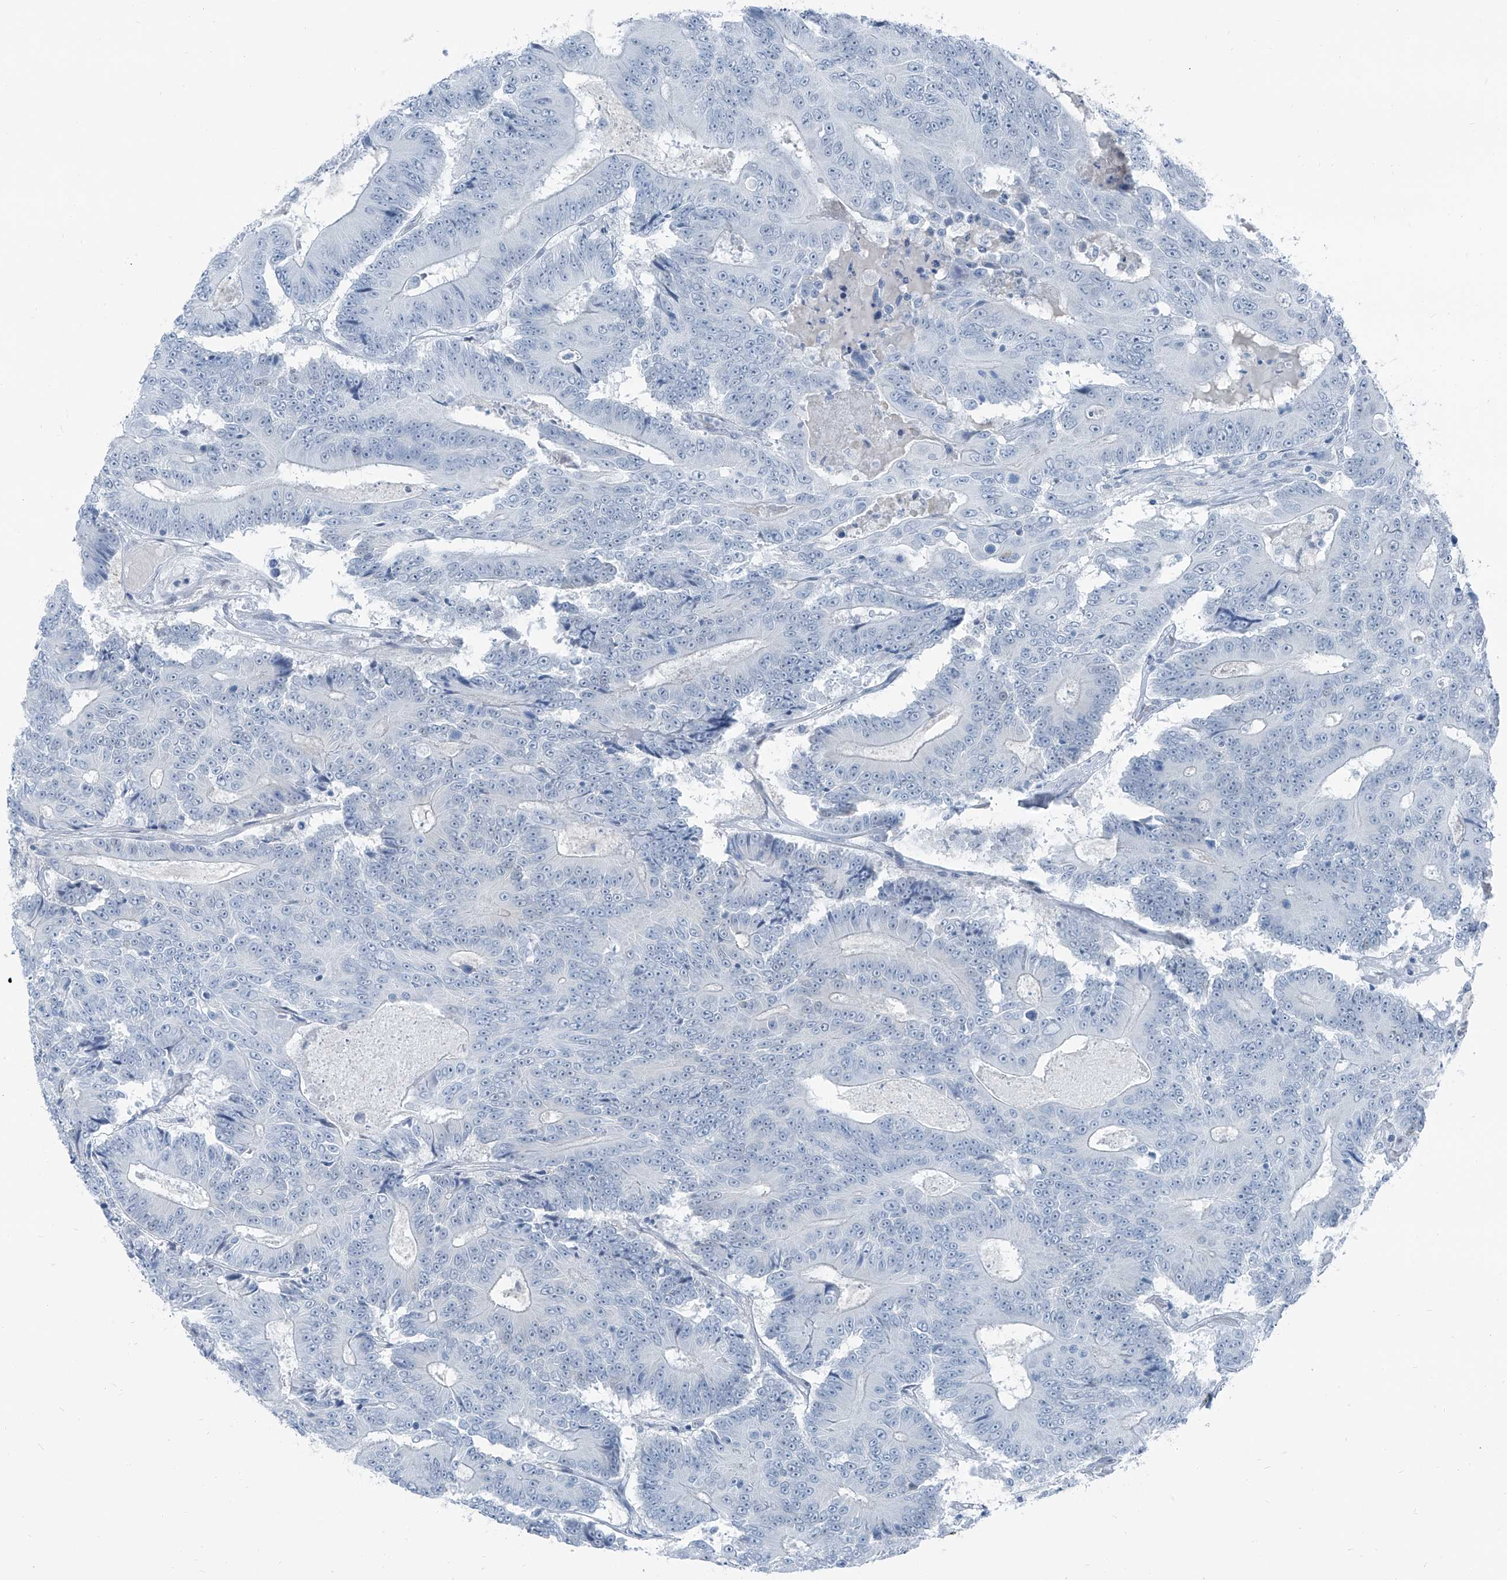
{"staining": {"intensity": "negative", "quantity": "none", "location": "none"}, "tissue": "colorectal cancer", "cell_type": "Tumor cells", "image_type": "cancer", "snomed": [{"axis": "morphology", "description": "Adenocarcinoma, NOS"}, {"axis": "topography", "description": "Colon"}], "caption": "There is no significant expression in tumor cells of colorectal cancer.", "gene": "RGN", "patient": {"sex": "male", "age": 83}}